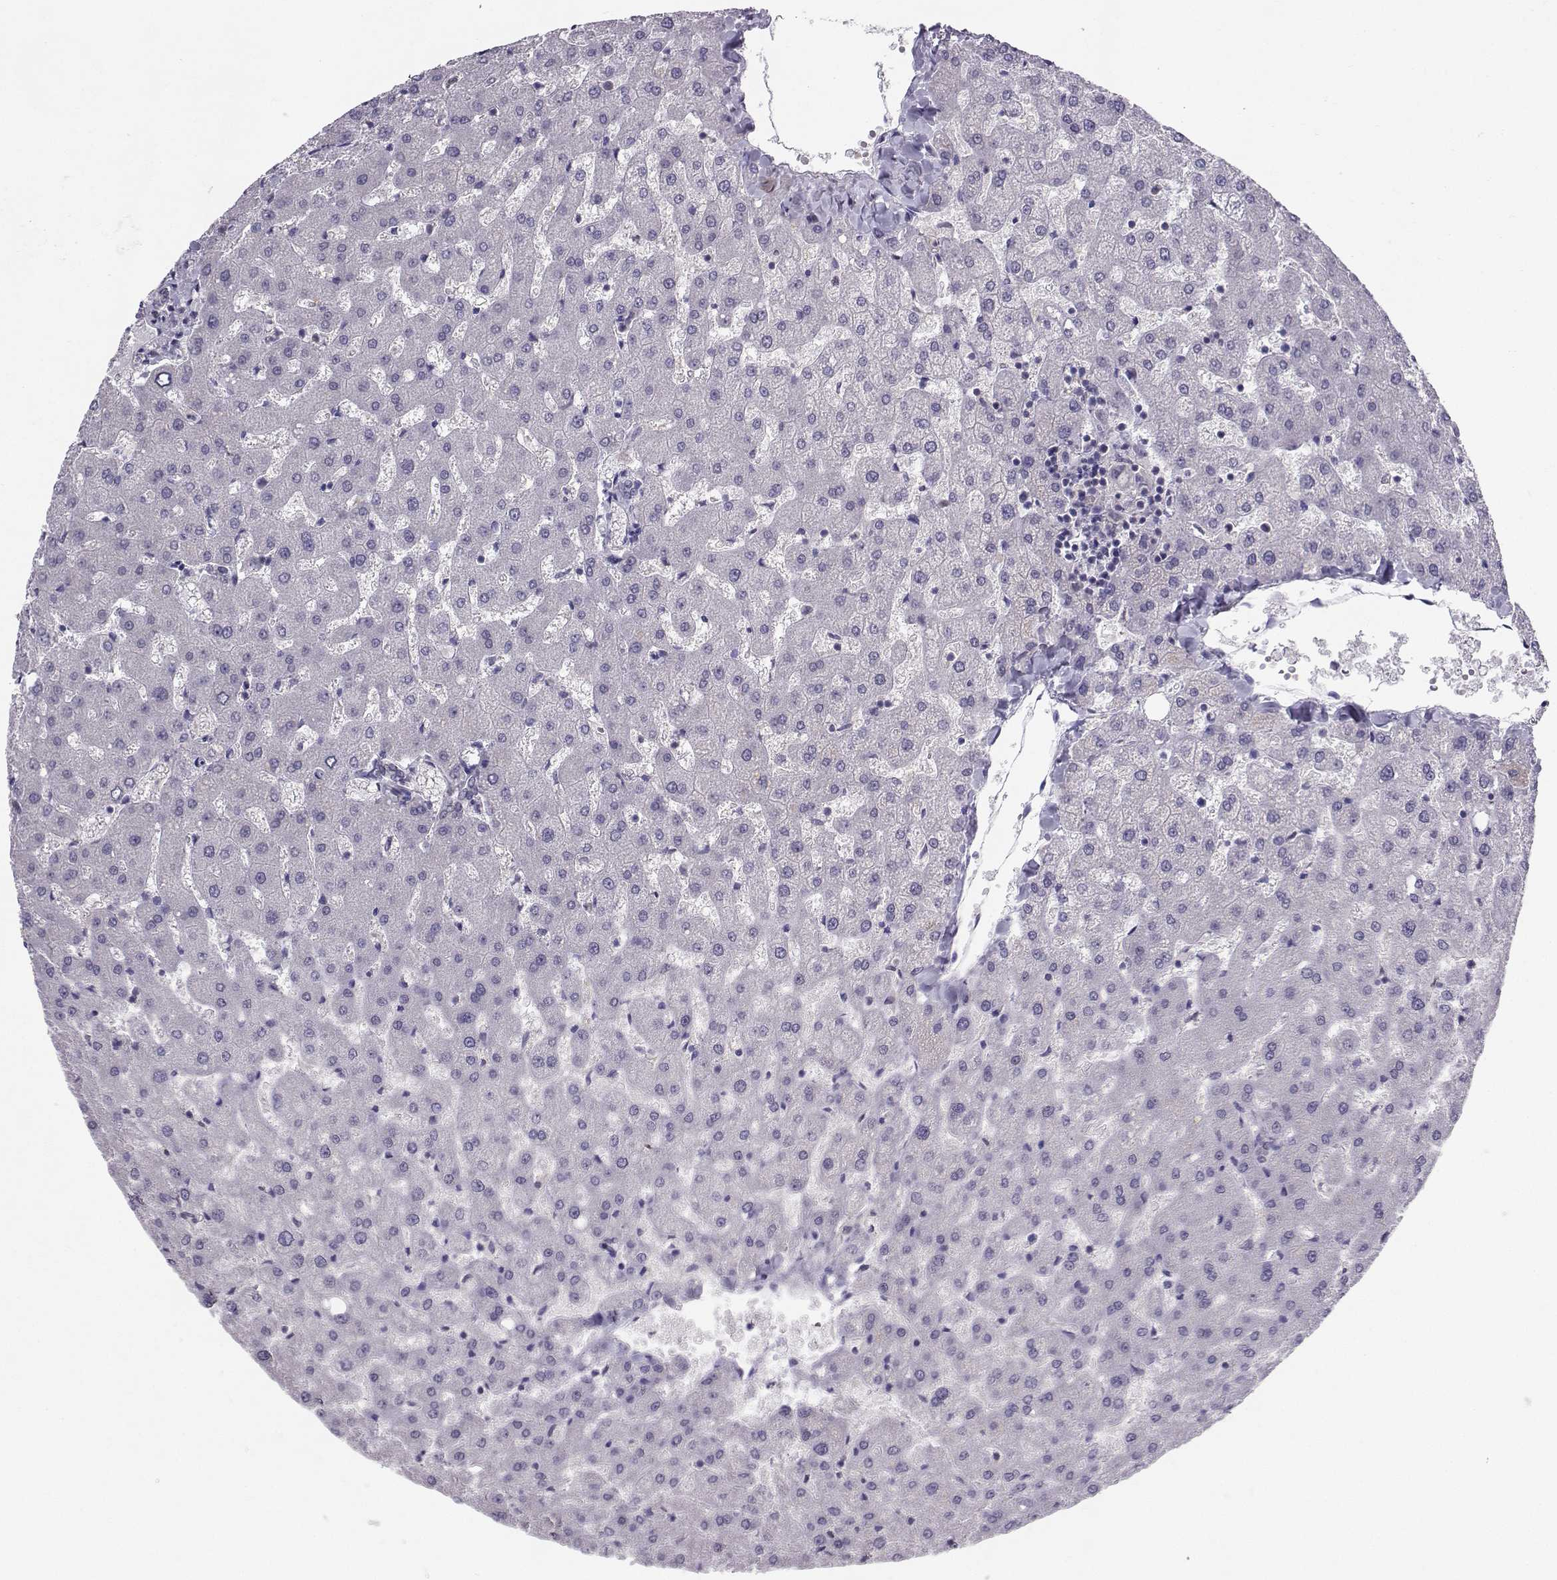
{"staining": {"intensity": "negative", "quantity": "none", "location": "none"}, "tissue": "liver", "cell_type": "Cholangiocytes", "image_type": "normal", "snomed": [{"axis": "morphology", "description": "Normal tissue, NOS"}, {"axis": "topography", "description": "Liver"}], "caption": "This histopathology image is of normal liver stained with immunohistochemistry (IHC) to label a protein in brown with the nuclei are counter-stained blue. There is no expression in cholangiocytes. Brightfield microscopy of IHC stained with DAB (3,3'-diaminobenzidine) (brown) and hematoxylin (blue), captured at high magnification.", "gene": "PGK1", "patient": {"sex": "female", "age": 50}}